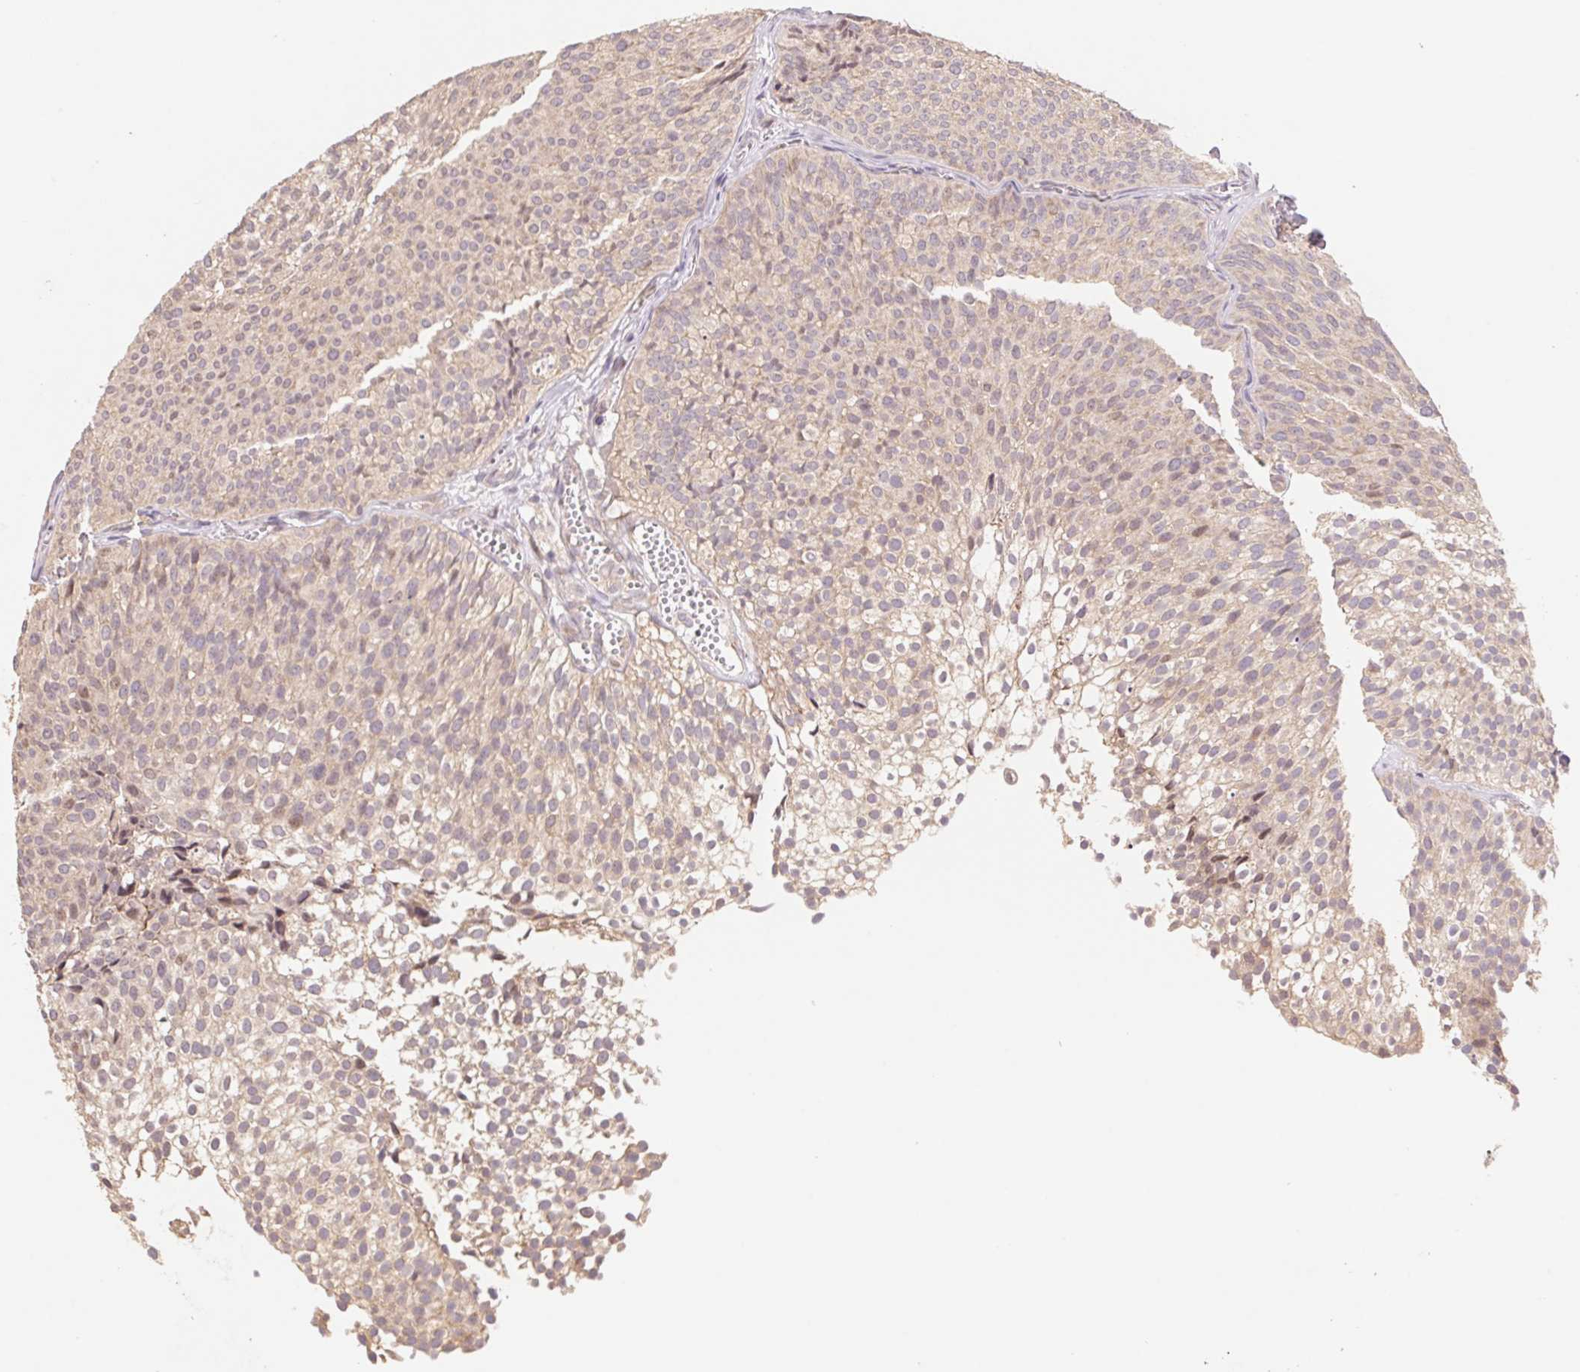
{"staining": {"intensity": "negative", "quantity": "none", "location": "none"}, "tissue": "urothelial cancer", "cell_type": "Tumor cells", "image_type": "cancer", "snomed": [{"axis": "morphology", "description": "Urothelial carcinoma, Low grade"}, {"axis": "topography", "description": "Urinary bladder"}], "caption": "There is no significant positivity in tumor cells of urothelial cancer. (DAB immunohistochemistry (IHC) with hematoxylin counter stain).", "gene": "RPL27A", "patient": {"sex": "male", "age": 91}}